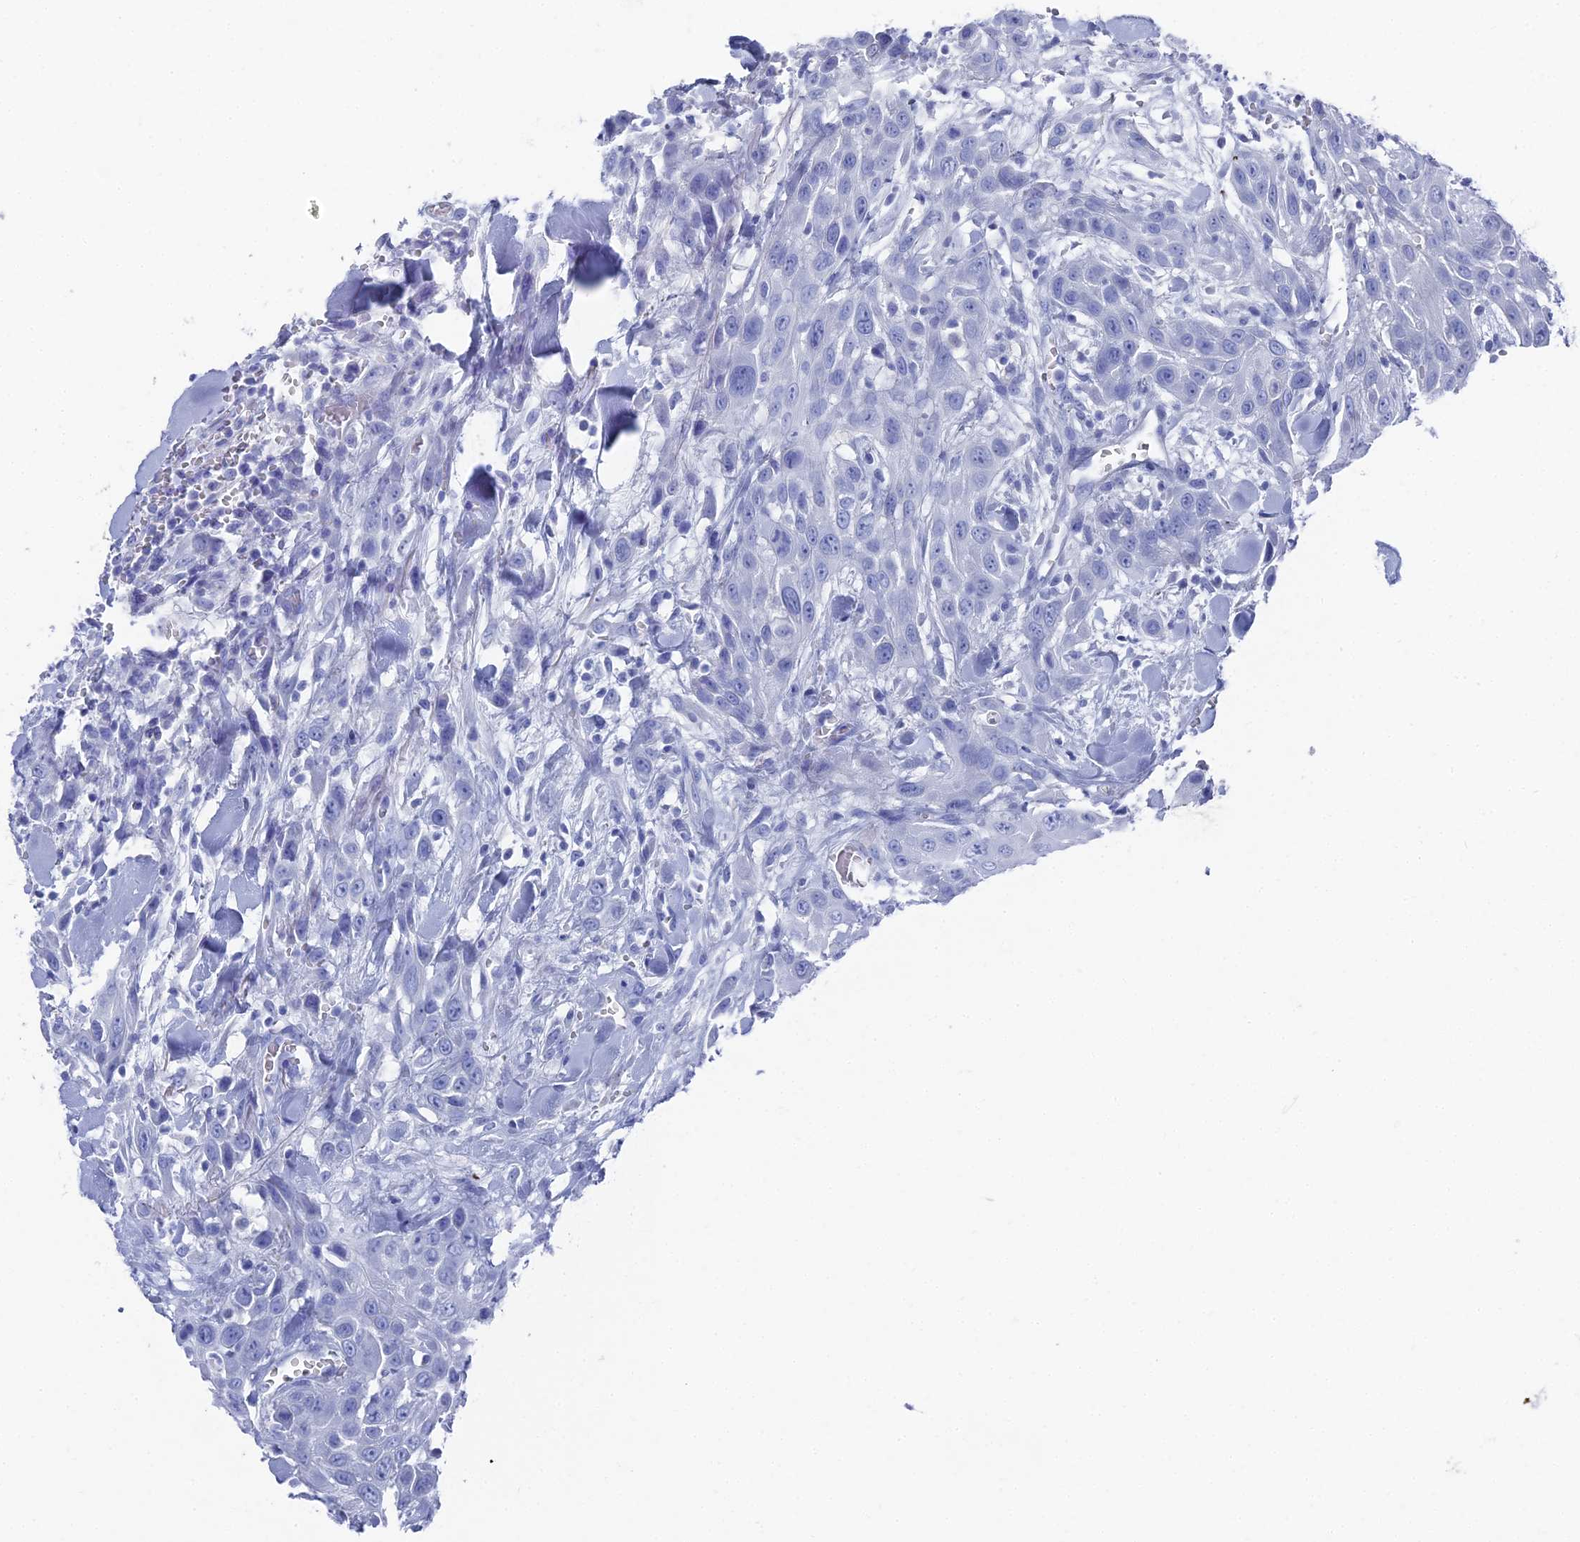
{"staining": {"intensity": "negative", "quantity": "none", "location": "none"}, "tissue": "head and neck cancer", "cell_type": "Tumor cells", "image_type": "cancer", "snomed": [{"axis": "morphology", "description": "Squamous cell carcinoma, NOS"}, {"axis": "topography", "description": "Head-Neck"}], "caption": "Tumor cells are negative for protein expression in human head and neck cancer (squamous cell carcinoma). (IHC, brightfield microscopy, high magnification).", "gene": "ENPP3", "patient": {"sex": "male", "age": 81}}